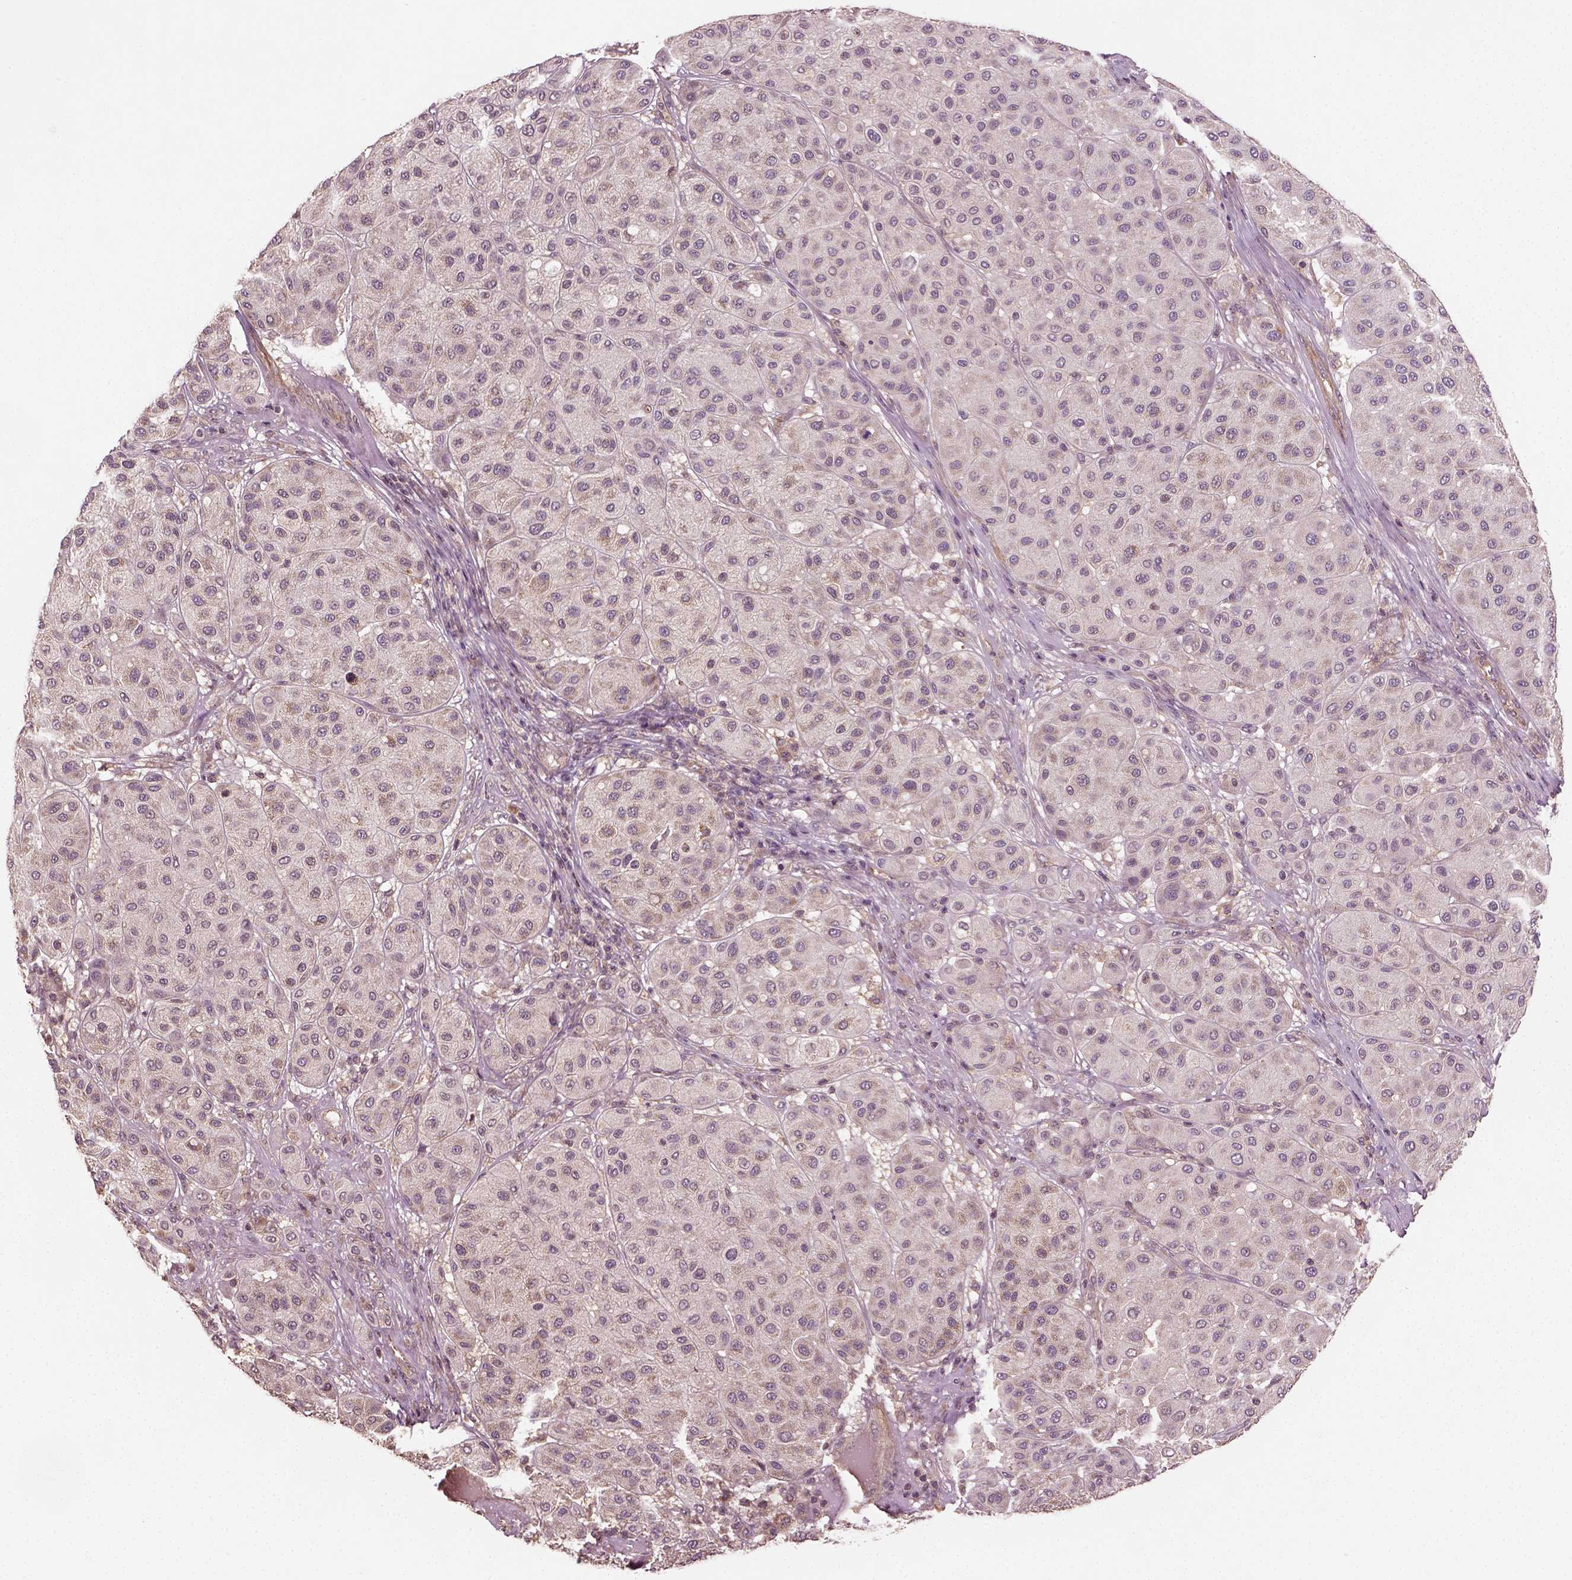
{"staining": {"intensity": "weak", "quantity": "<25%", "location": "cytoplasmic/membranous"}, "tissue": "melanoma", "cell_type": "Tumor cells", "image_type": "cancer", "snomed": [{"axis": "morphology", "description": "Malignant melanoma, Metastatic site"}, {"axis": "topography", "description": "Smooth muscle"}], "caption": "This is a image of IHC staining of melanoma, which shows no staining in tumor cells.", "gene": "ERV3-1", "patient": {"sex": "male", "age": 41}}